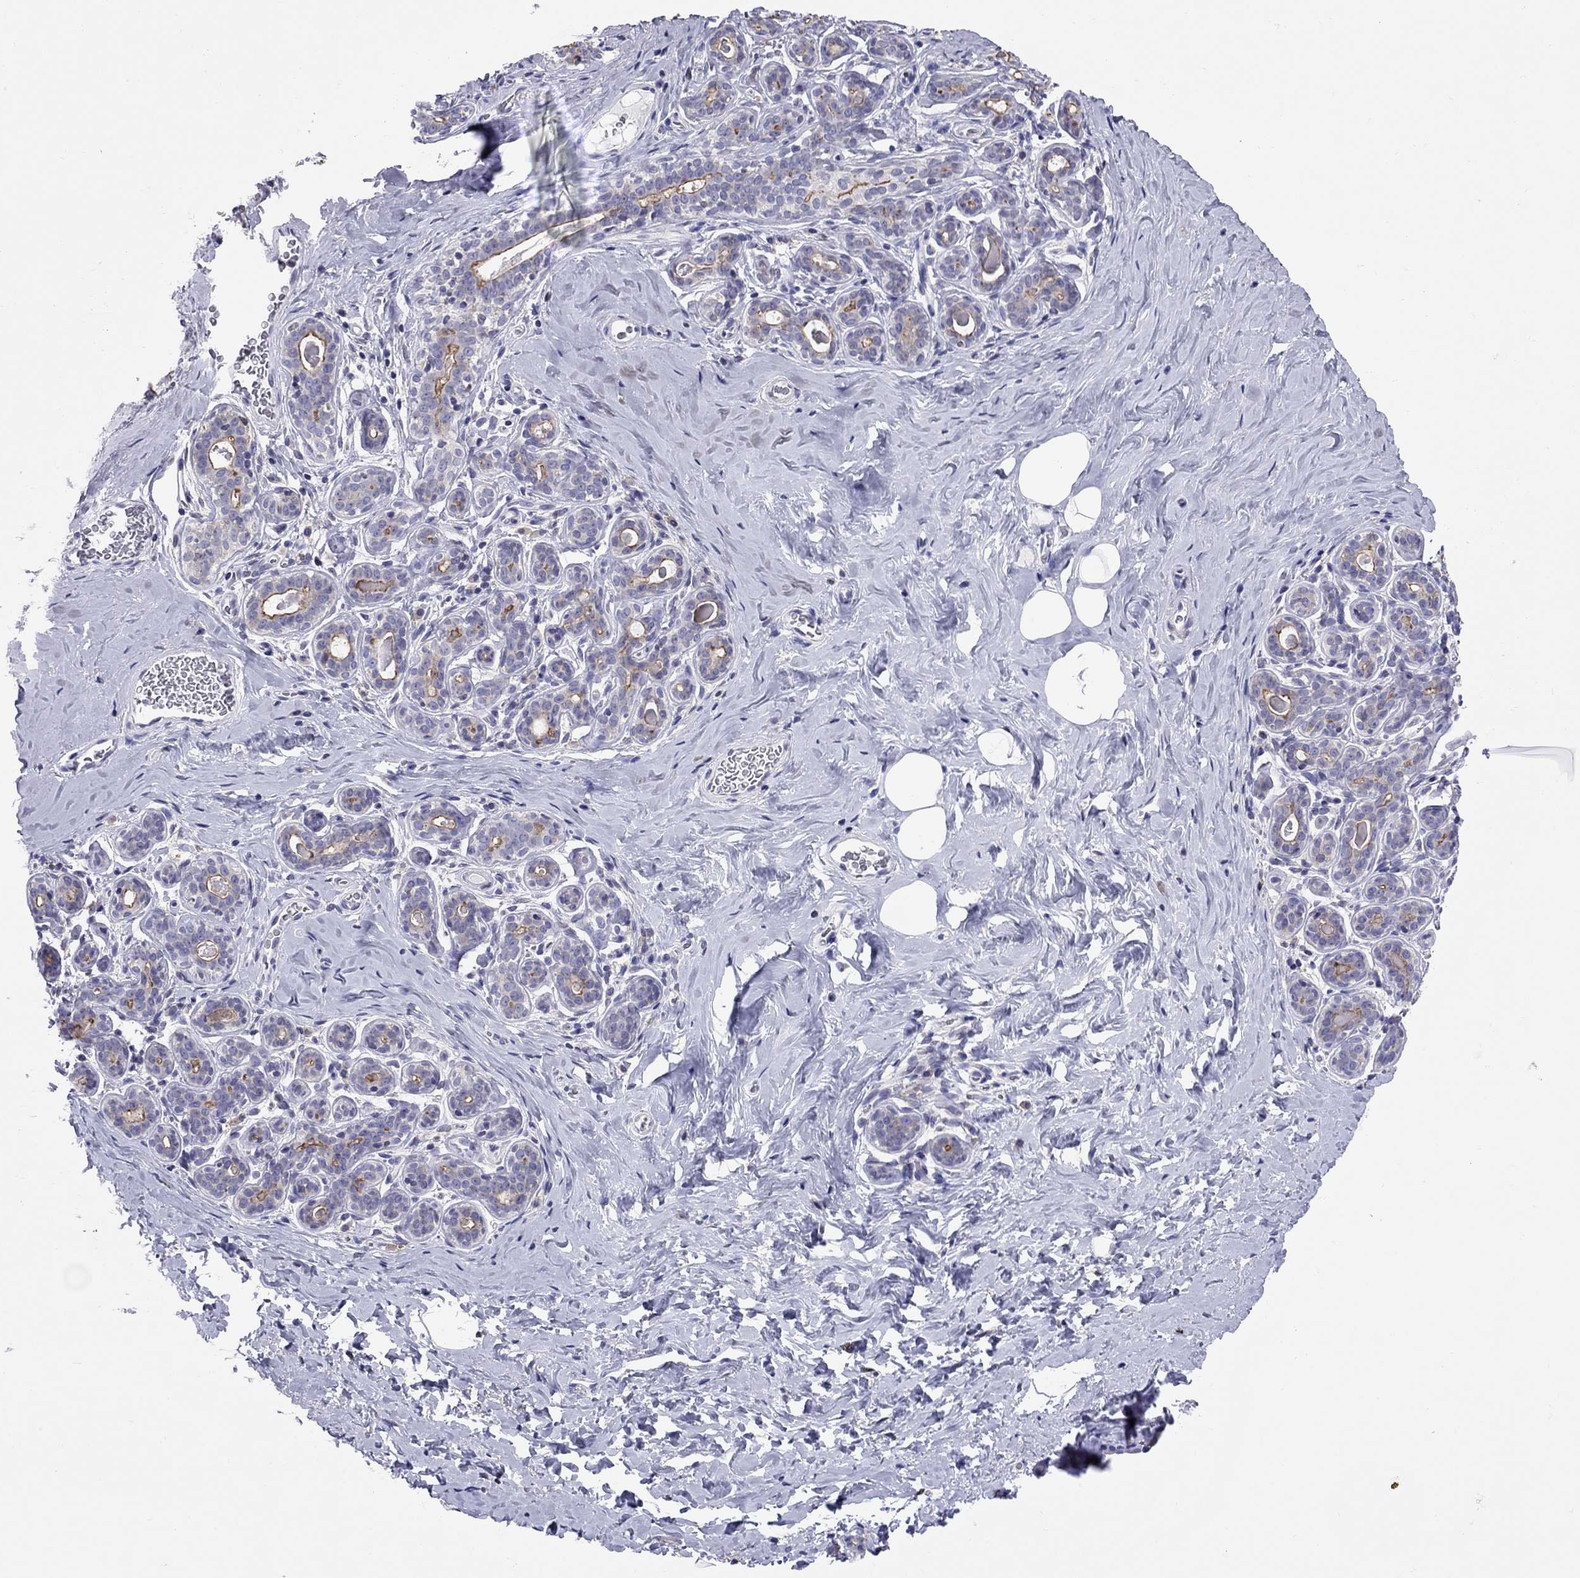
{"staining": {"intensity": "negative", "quantity": "none", "location": "none"}, "tissue": "breast", "cell_type": "Adipocytes", "image_type": "normal", "snomed": [{"axis": "morphology", "description": "Normal tissue, NOS"}, {"axis": "topography", "description": "Skin"}, {"axis": "topography", "description": "Breast"}], "caption": "Protein analysis of unremarkable breast exhibits no significant staining in adipocytes.", "gene": "SLC46A2", "patient": {"sex": "female", "age": 43}}